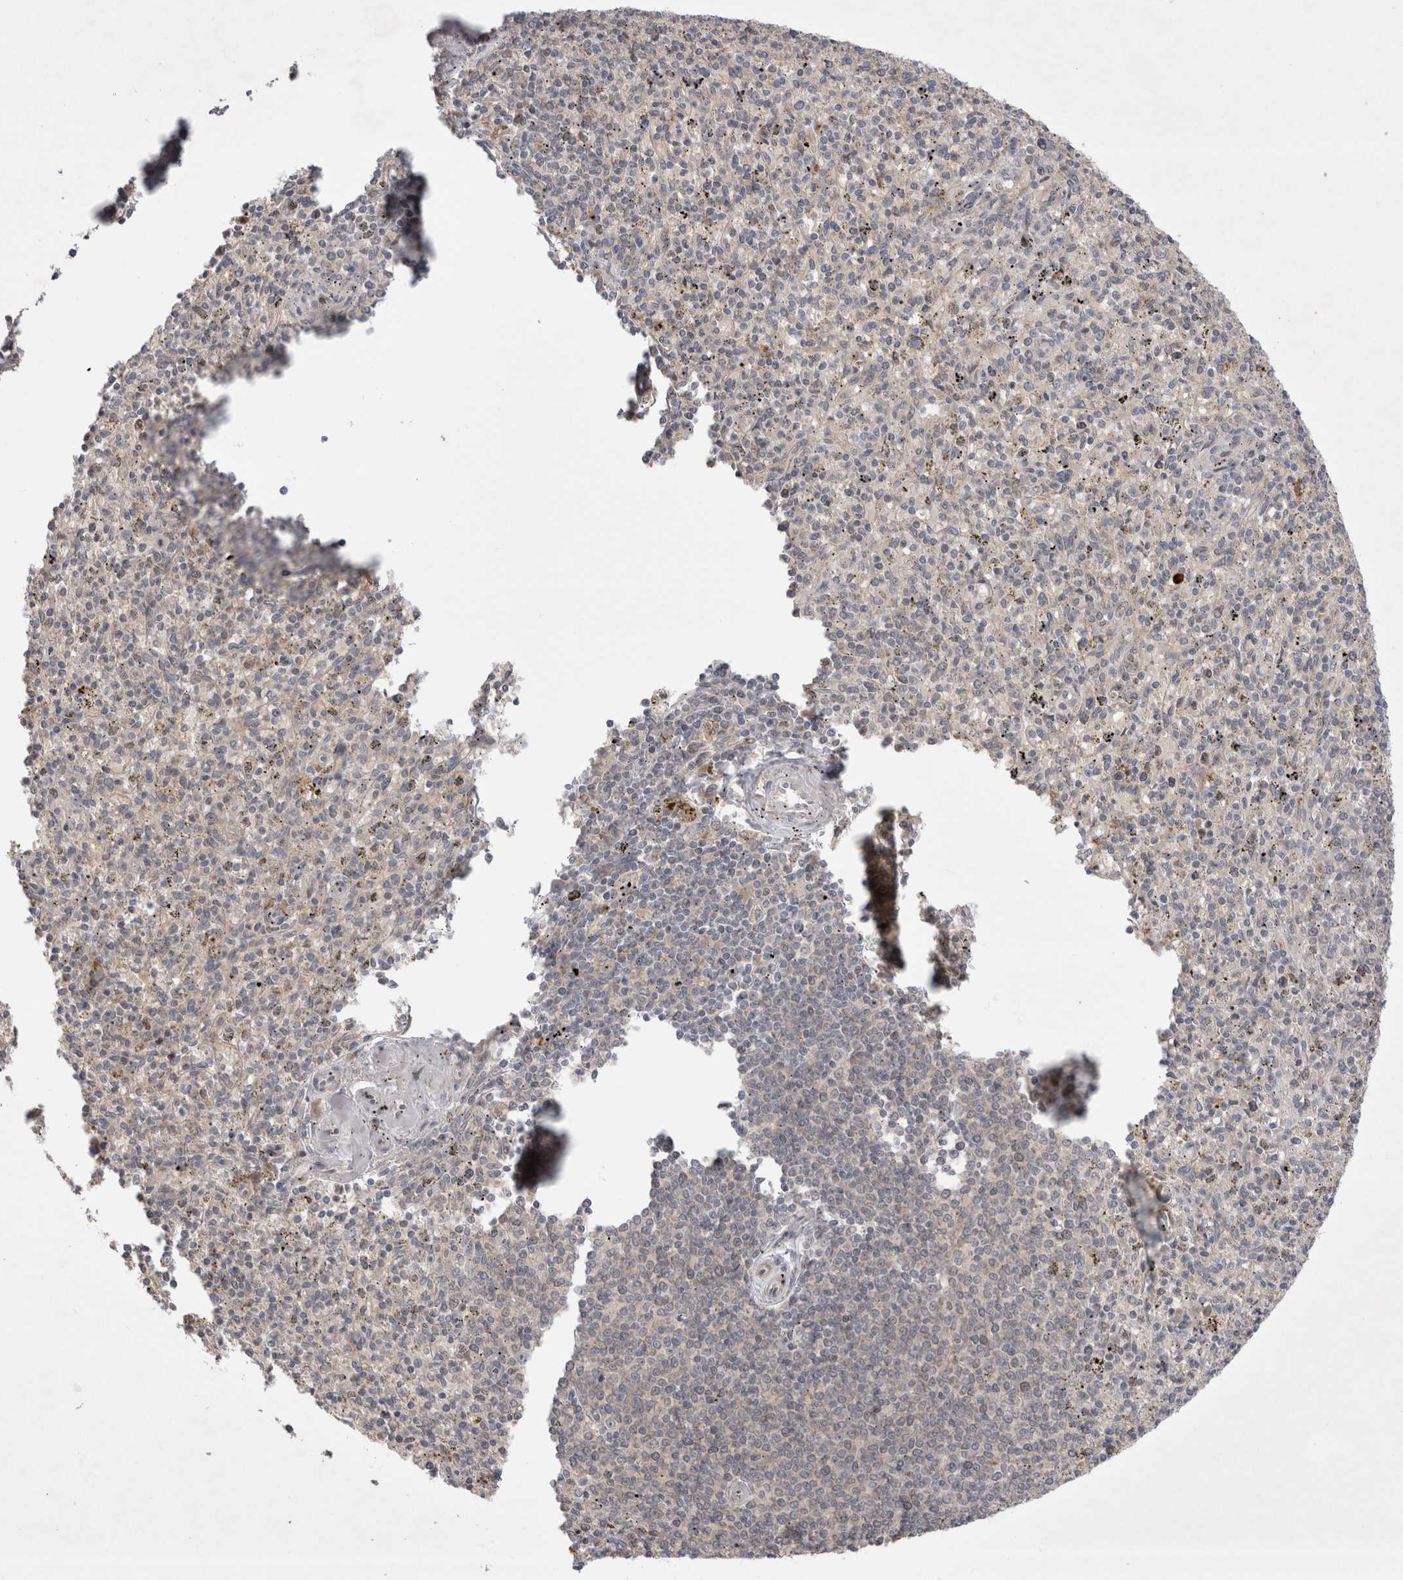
{"staining": {"intensity": "negative", "quantity": "none", "location": "none"}, "tissue": "spleen", "cell_type": "Cells in red pulp", "image_type": "normal", "snomed": [{"axis": "morphology", "description": "Normal tissue, NOS"}, {"axis": "topography", "description": "Spleen"}], "caption": "IHC histopathology image of normal human spleen stained for a protein (brown), which displays no expression in cells in red pulp. (Immunohistochemistry (ihc), brightfield microscopy, high magnification).", "gene": "PLEKHM1", "patient": {"sex": "male", "age": 72}}